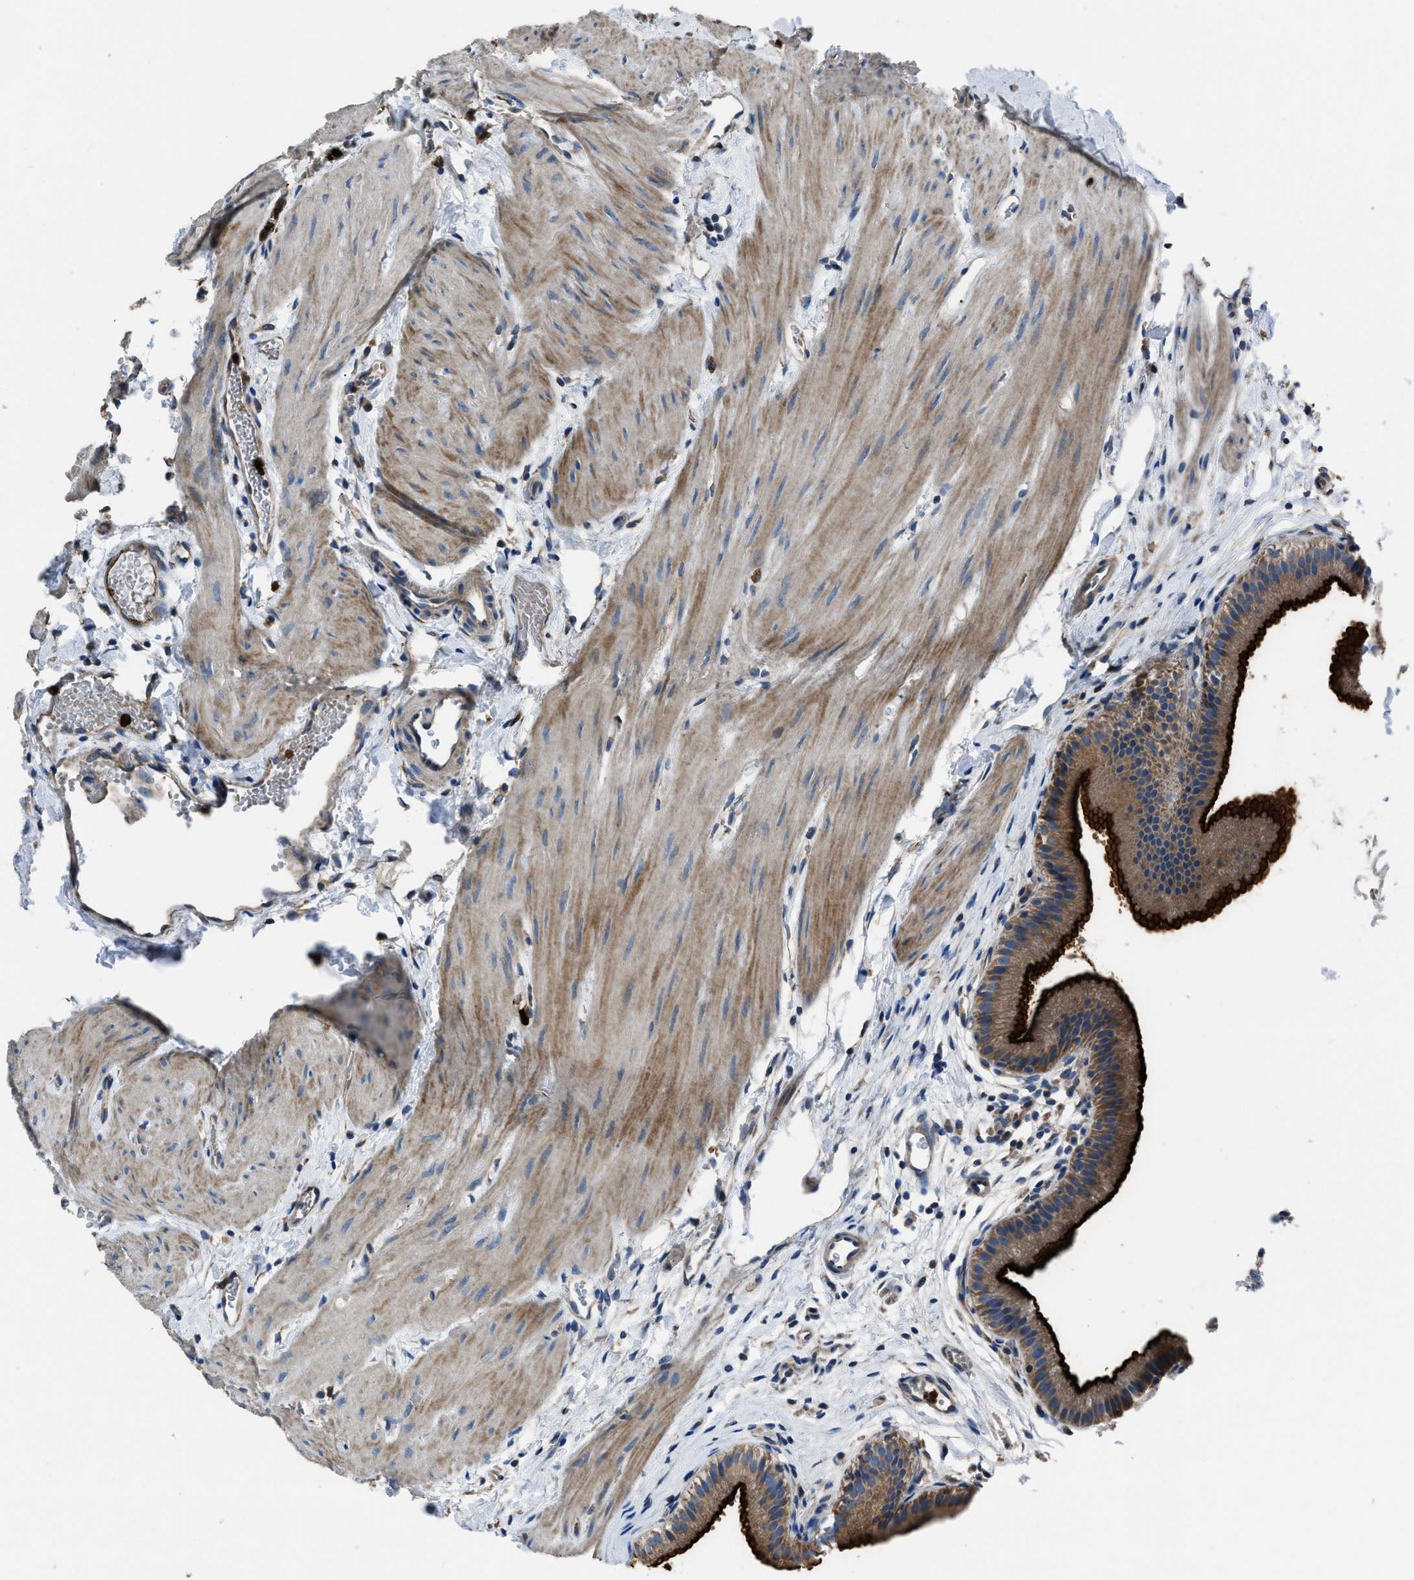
{"staining": {"intensity": "strong", "quantity": ">75%", "location": "cytoplasmic/membranous"}, "tissue": "gallbladder", "cell_type": "Glandular cells", "image_type": "normal", "snomed": [{"axis": "morphology", "description": "Normal tissue, NOS"}, {"axis": "topography", "description": "Gallbladder"}], "caption": "IHC (DAB) staining of benign gallbladder exhibits strong cytoplasmic/membranous protein expression in approximately >75% of glandular cells. (brown staining indicates protein expression, while blue staining denotes nuclei).", "gene": "ANGPT1", "patient": {"sex": "female", "age": 26}}